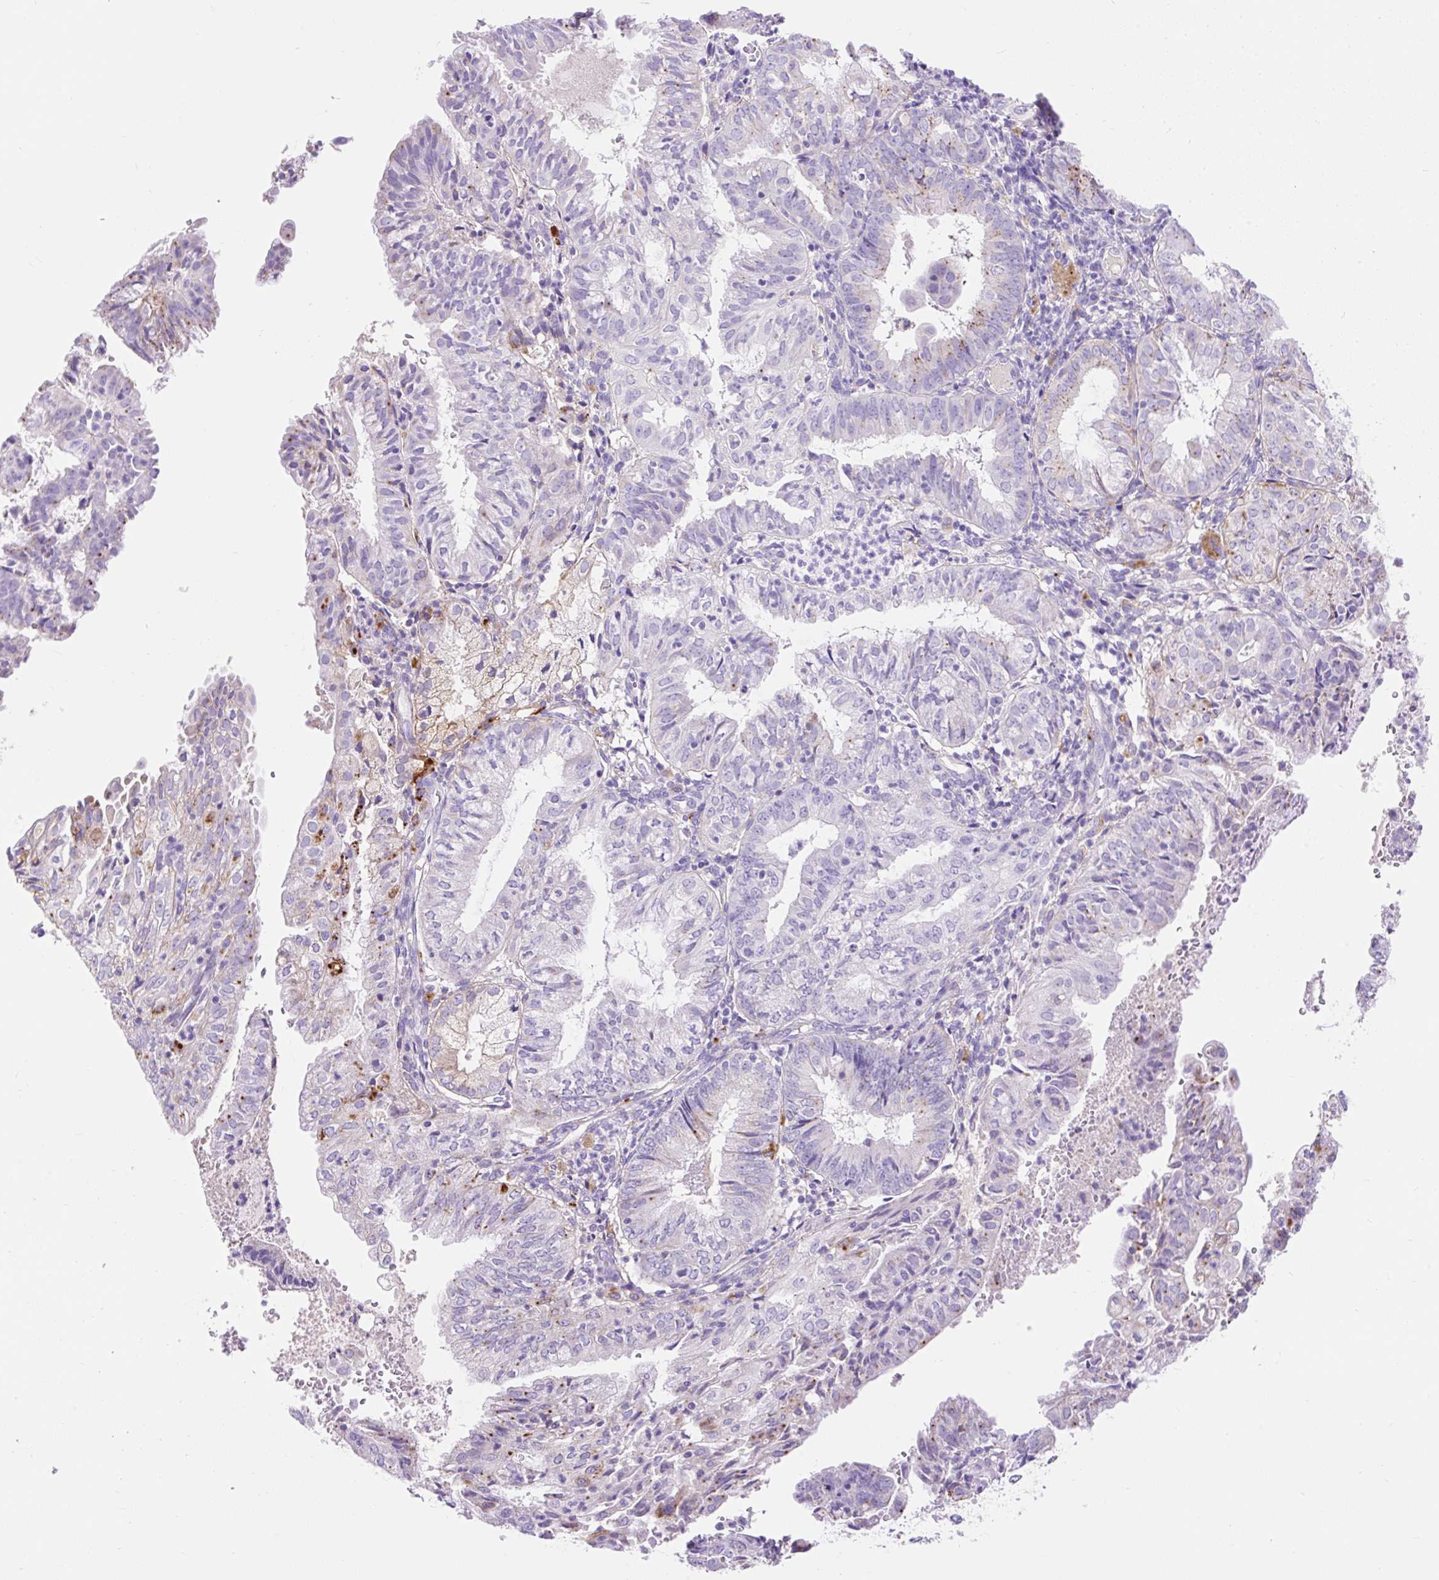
{"staining": {"intensity": "moderate", "quantity": "<25%", "location": "cytoplasmic/membranous"}, "tissue": "endometrial cancer", "cell_type": "Tumor cells", "image_type": "cancer", "snomed": [{"axis": "morphology", "description": "Adenocarcinoma, NOS"}, {"axis": "topography", "description": "Endometrium"}], "caption": "Protein staining of endometrial cancer (adenocarcinoma) tissue reveals moderate cytoplasmic/membranous staining in approximately <25% of tumor cells.", "gene": "HEXB", "patient": {"sex": "female", "age": 55}}